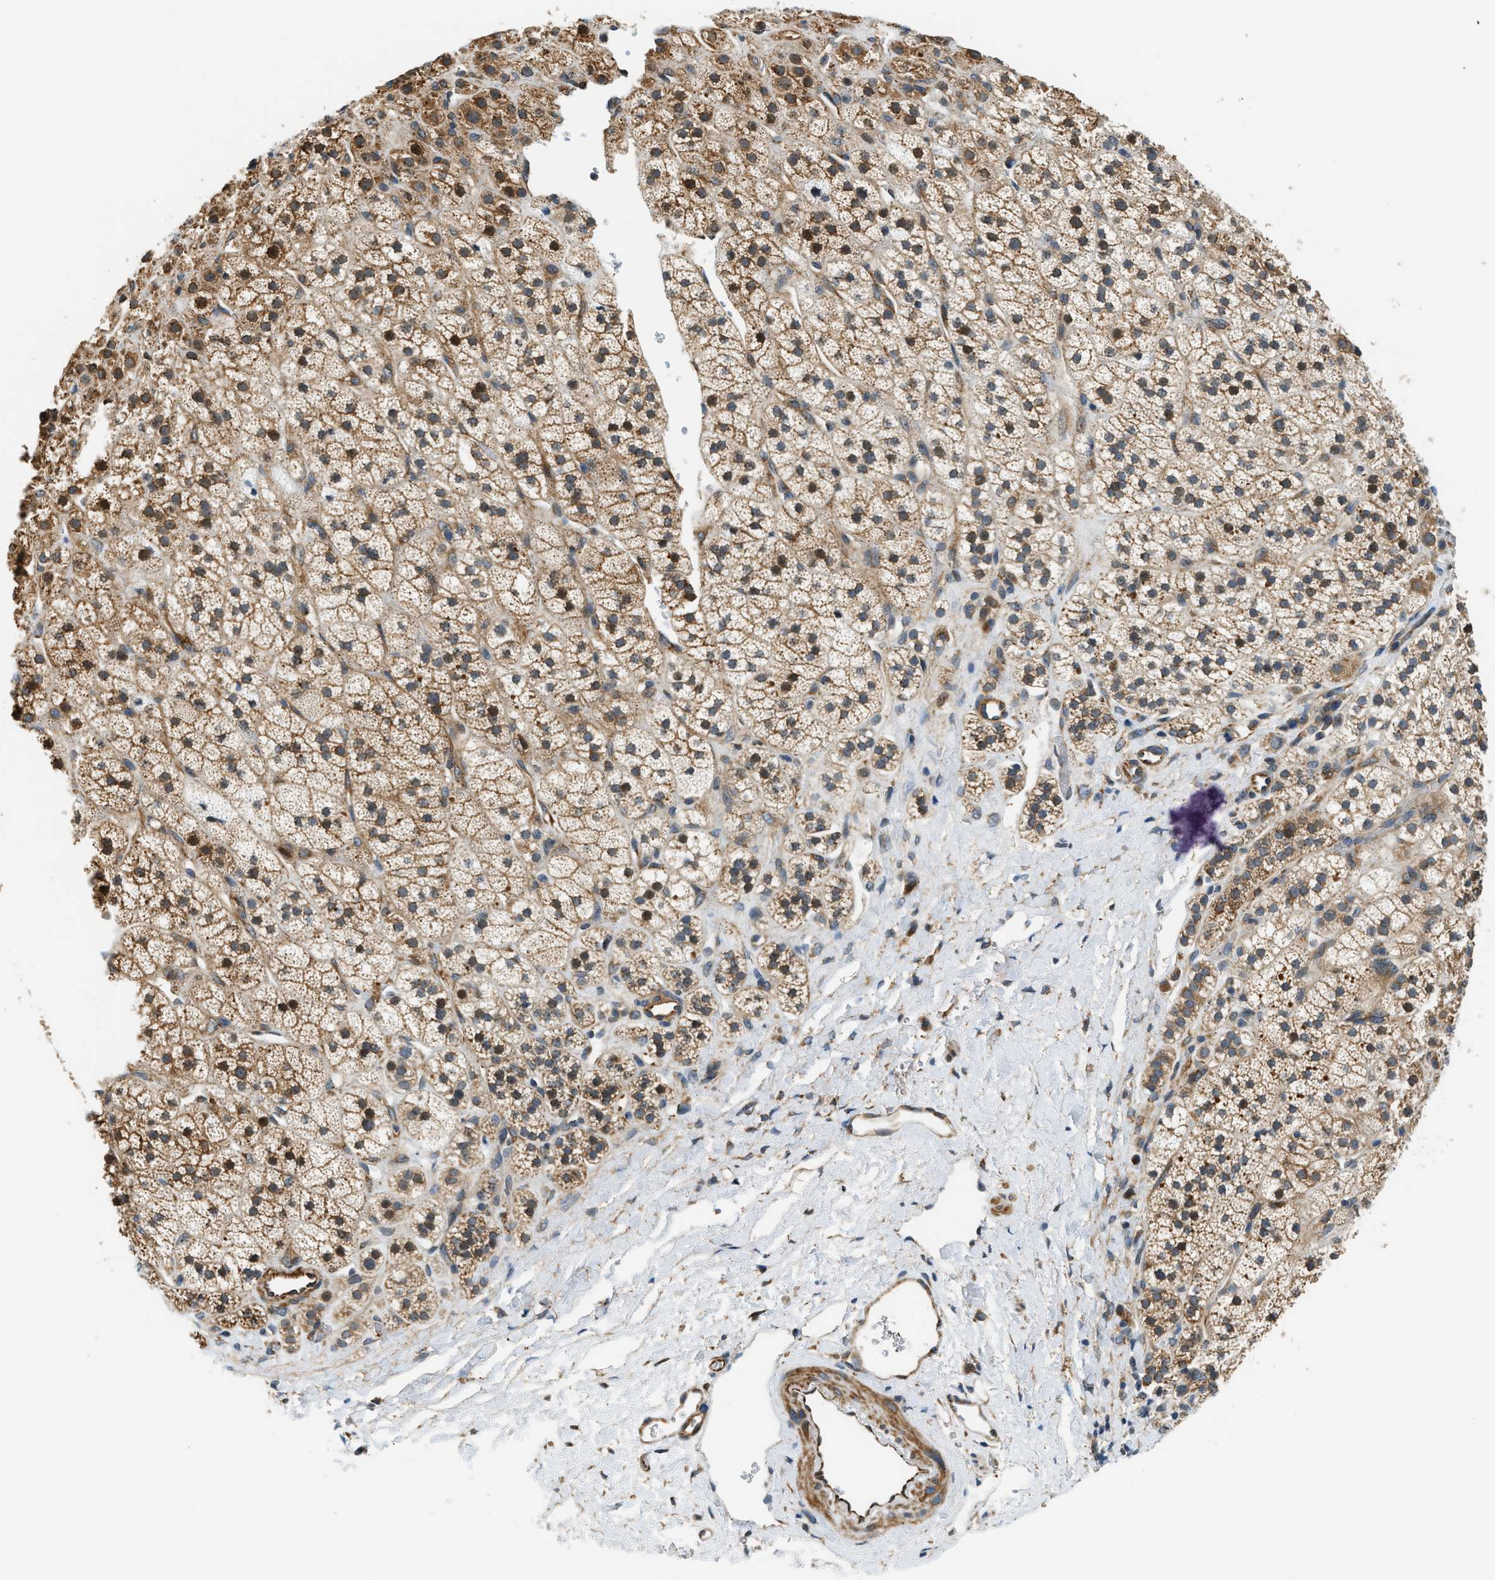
{"staining": {"intensity": "moderate", "quantity": ">75%", "location": "cytoplasmic/membranous"}, "tissue": "adrenal gland", "cell_type": "Glandular cells", "image_type": "normal", "snomed": [{"axis": "morphology", "description": "Normal tissue, NOS"}, {"axis": "topography", "description": "Adrenal gland"}], "caption": "DAB immunohistochemical staining of unremarkable adrenal gland shows moderate cytoplasmic/membranous protein expression in about >75% of glandular cells.", "gene": "ALOX12", "patient": {"sex": "male", "age": 56}}